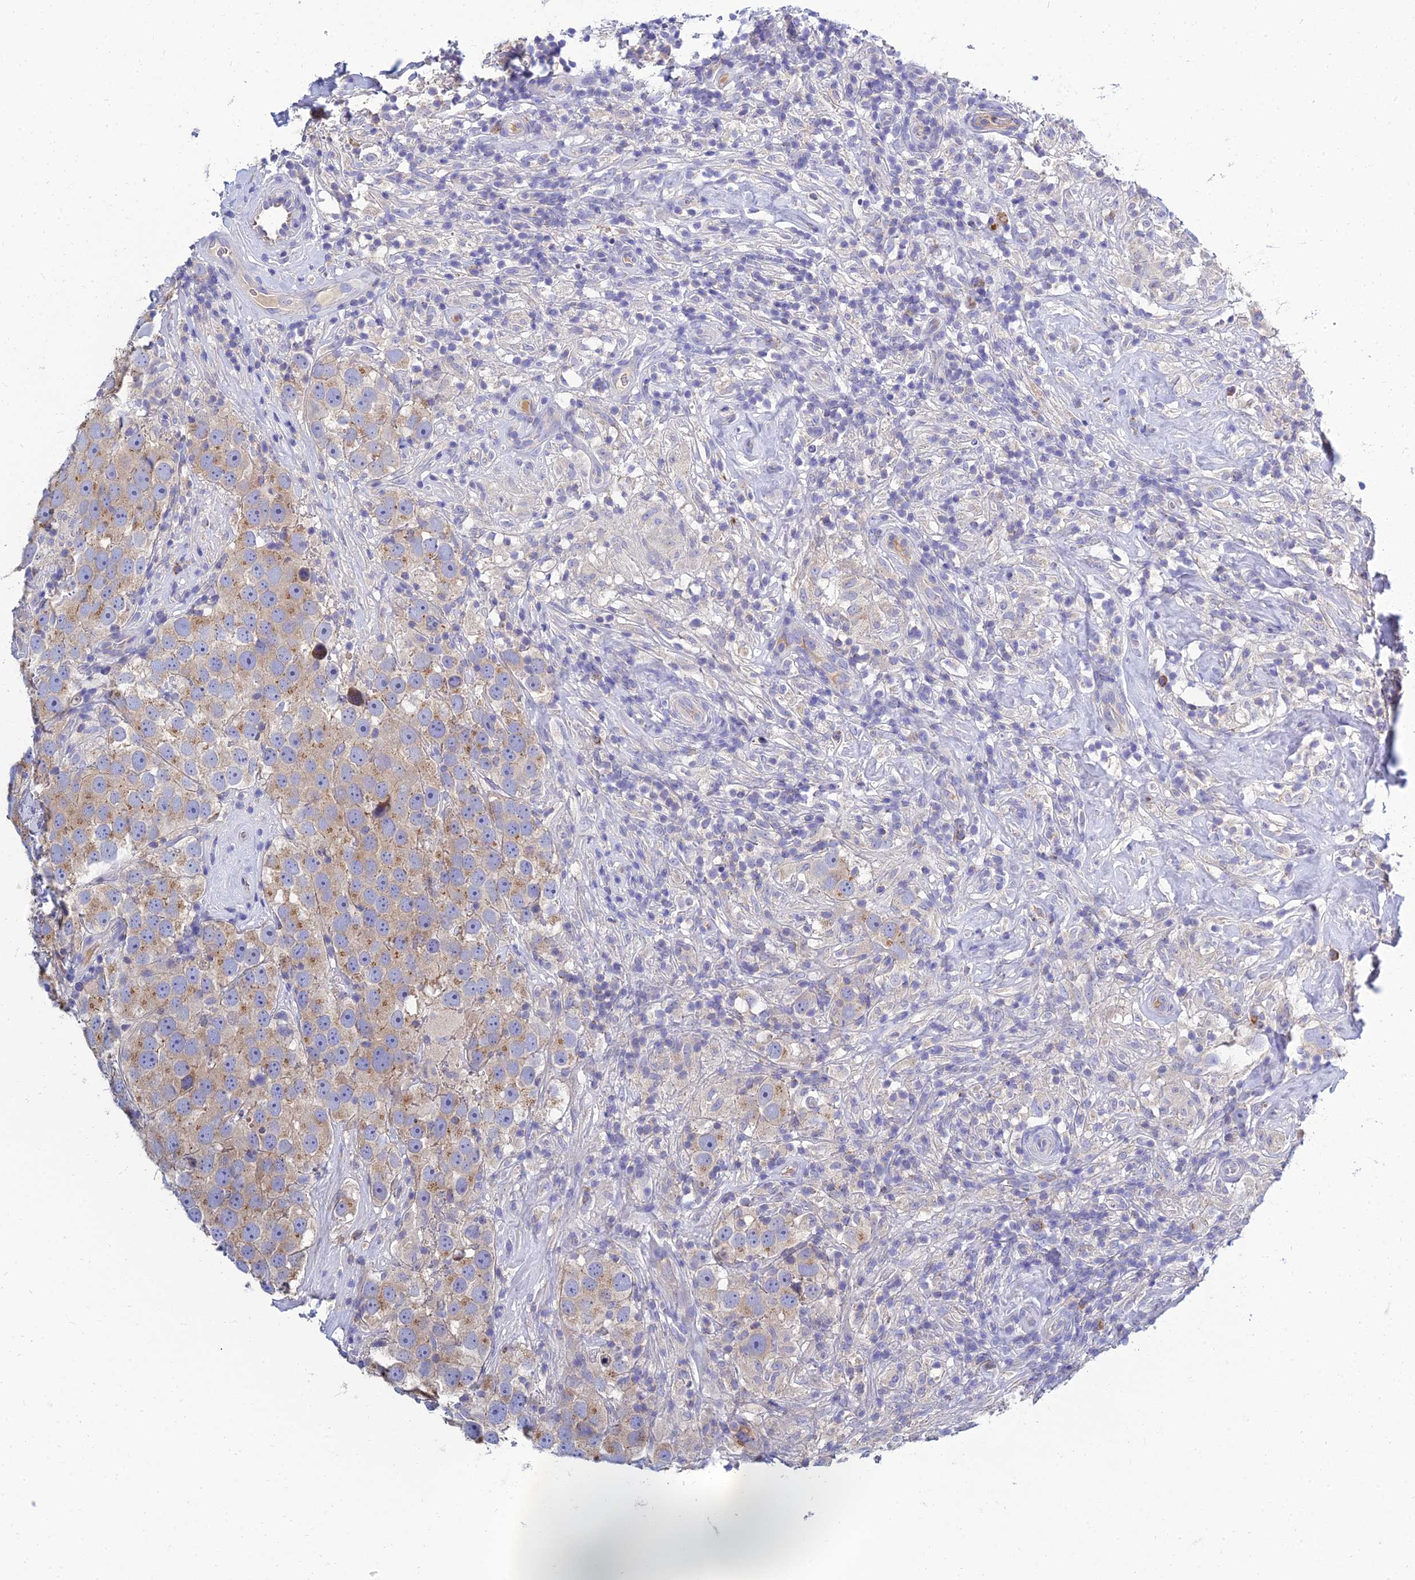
{"staining": {"intensity": "moderate", "quantity": "25%-75%", "location": "cytoplasmic/membranous"}, "tissue": "testis cancer", "cell_type": "Tumor cells", "image_type": "cancer", "snomed": [{"axis": "morphology", "description": "Seminoma, NOS"}, {"axis": "topography", "description": "Testis"}], "caption": "Seminoma (testis) stained for a protein displays moderate cytoplasmic/membranous positivity in tumor cells. (DAB = brown stain, brightfield microscopy at high magnification).", "gene": "NPY", "patient": {"sex": "male", "age": 49}}